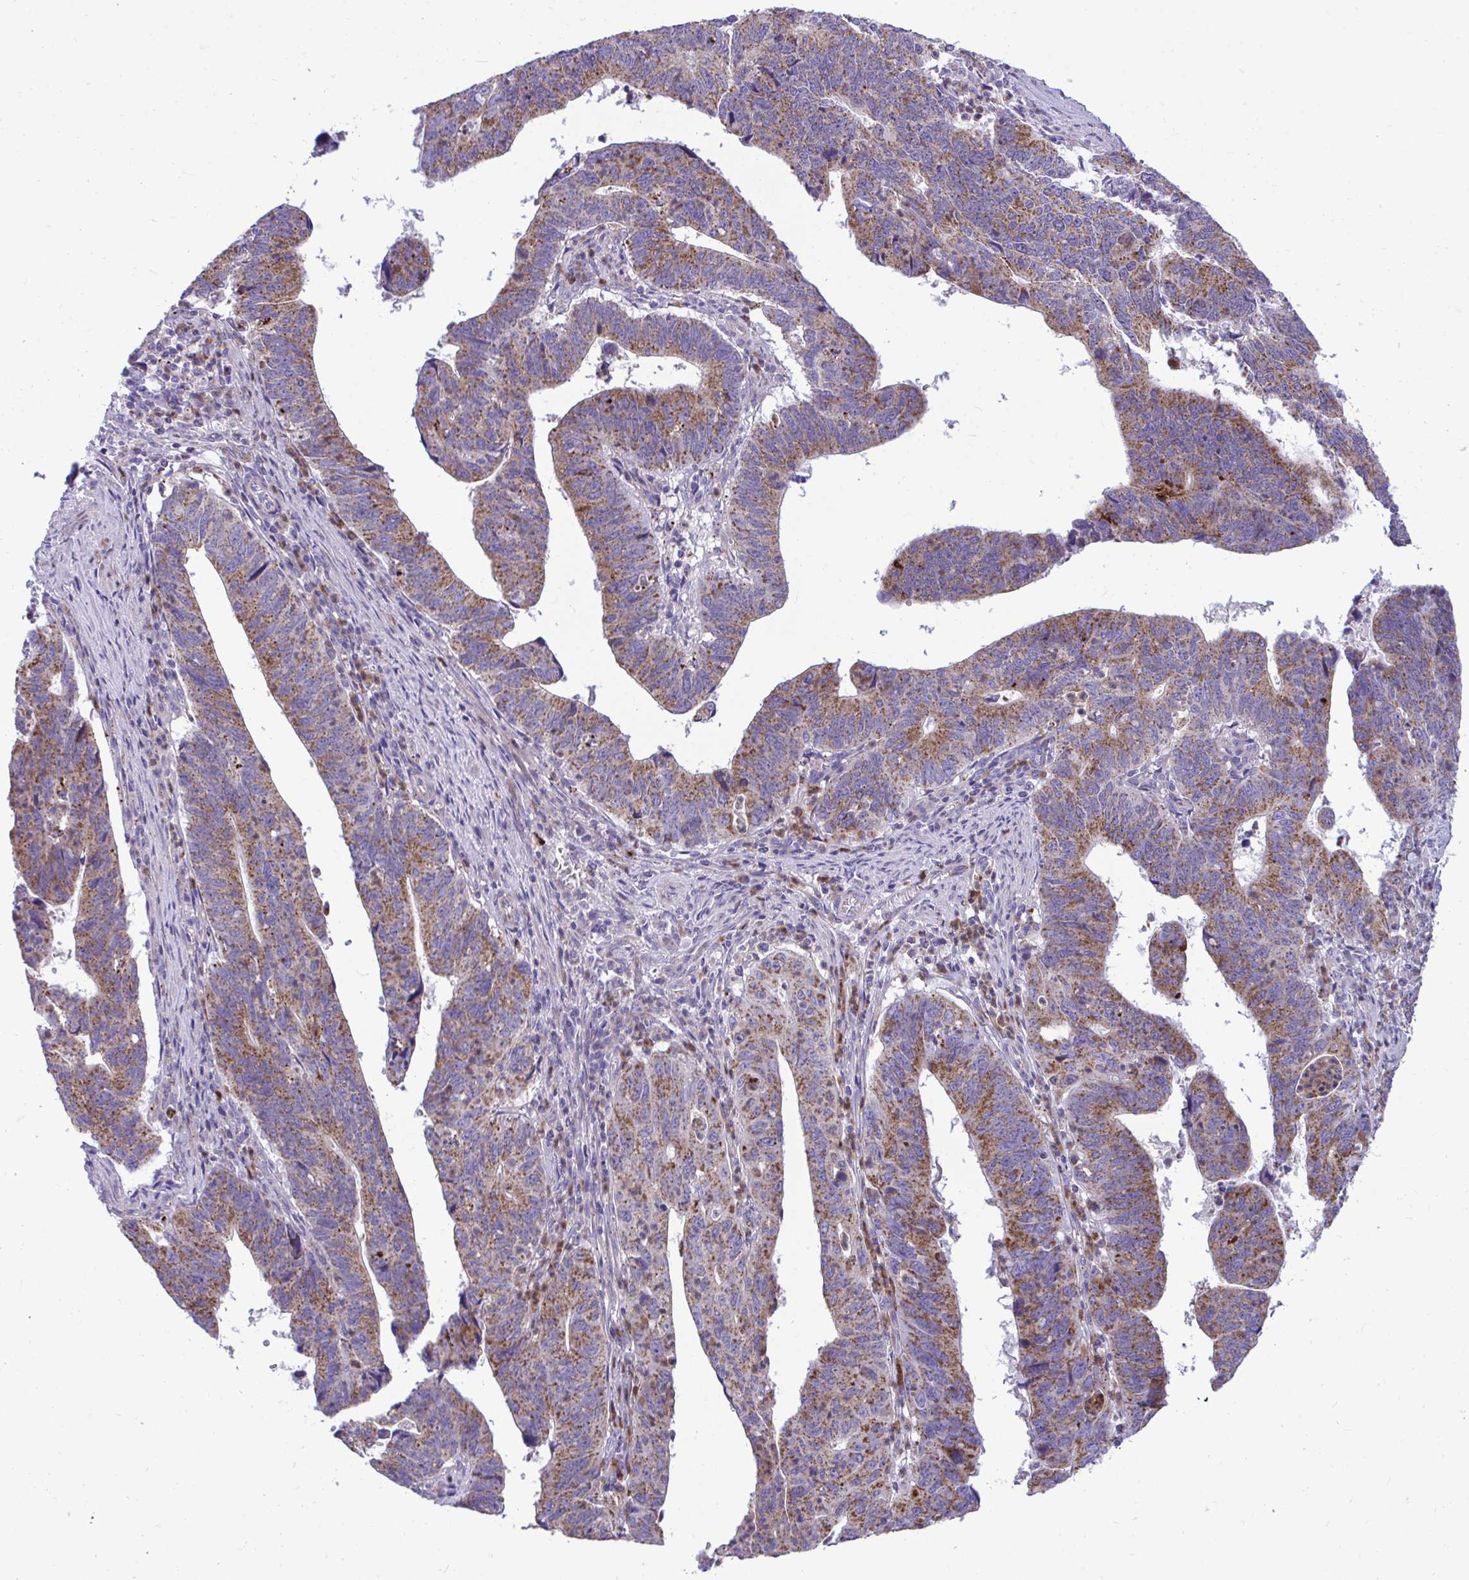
{"staining": {"intensity": "moderate", "quantity": ">75%", "location": "cytoplasmic/membranous"}, "tissue": "stomach cancer", "cell_type": "Tumor cells", "image_type": "cancer", "snomed": [{"axis": "morphology", "description": "Adenocarcinoma, NOS"}, {"axis": "topography", "description": "Stomach"}], "caption": "Immunohistochemical staining of human adenocarcinoma (stomach) reveals medium levels of moderate cytoplasmic/membranous staining in approximately >75% of tumor cells.", "gene": "MRPS16", "patient": {"sex": "male", "age": 59}}